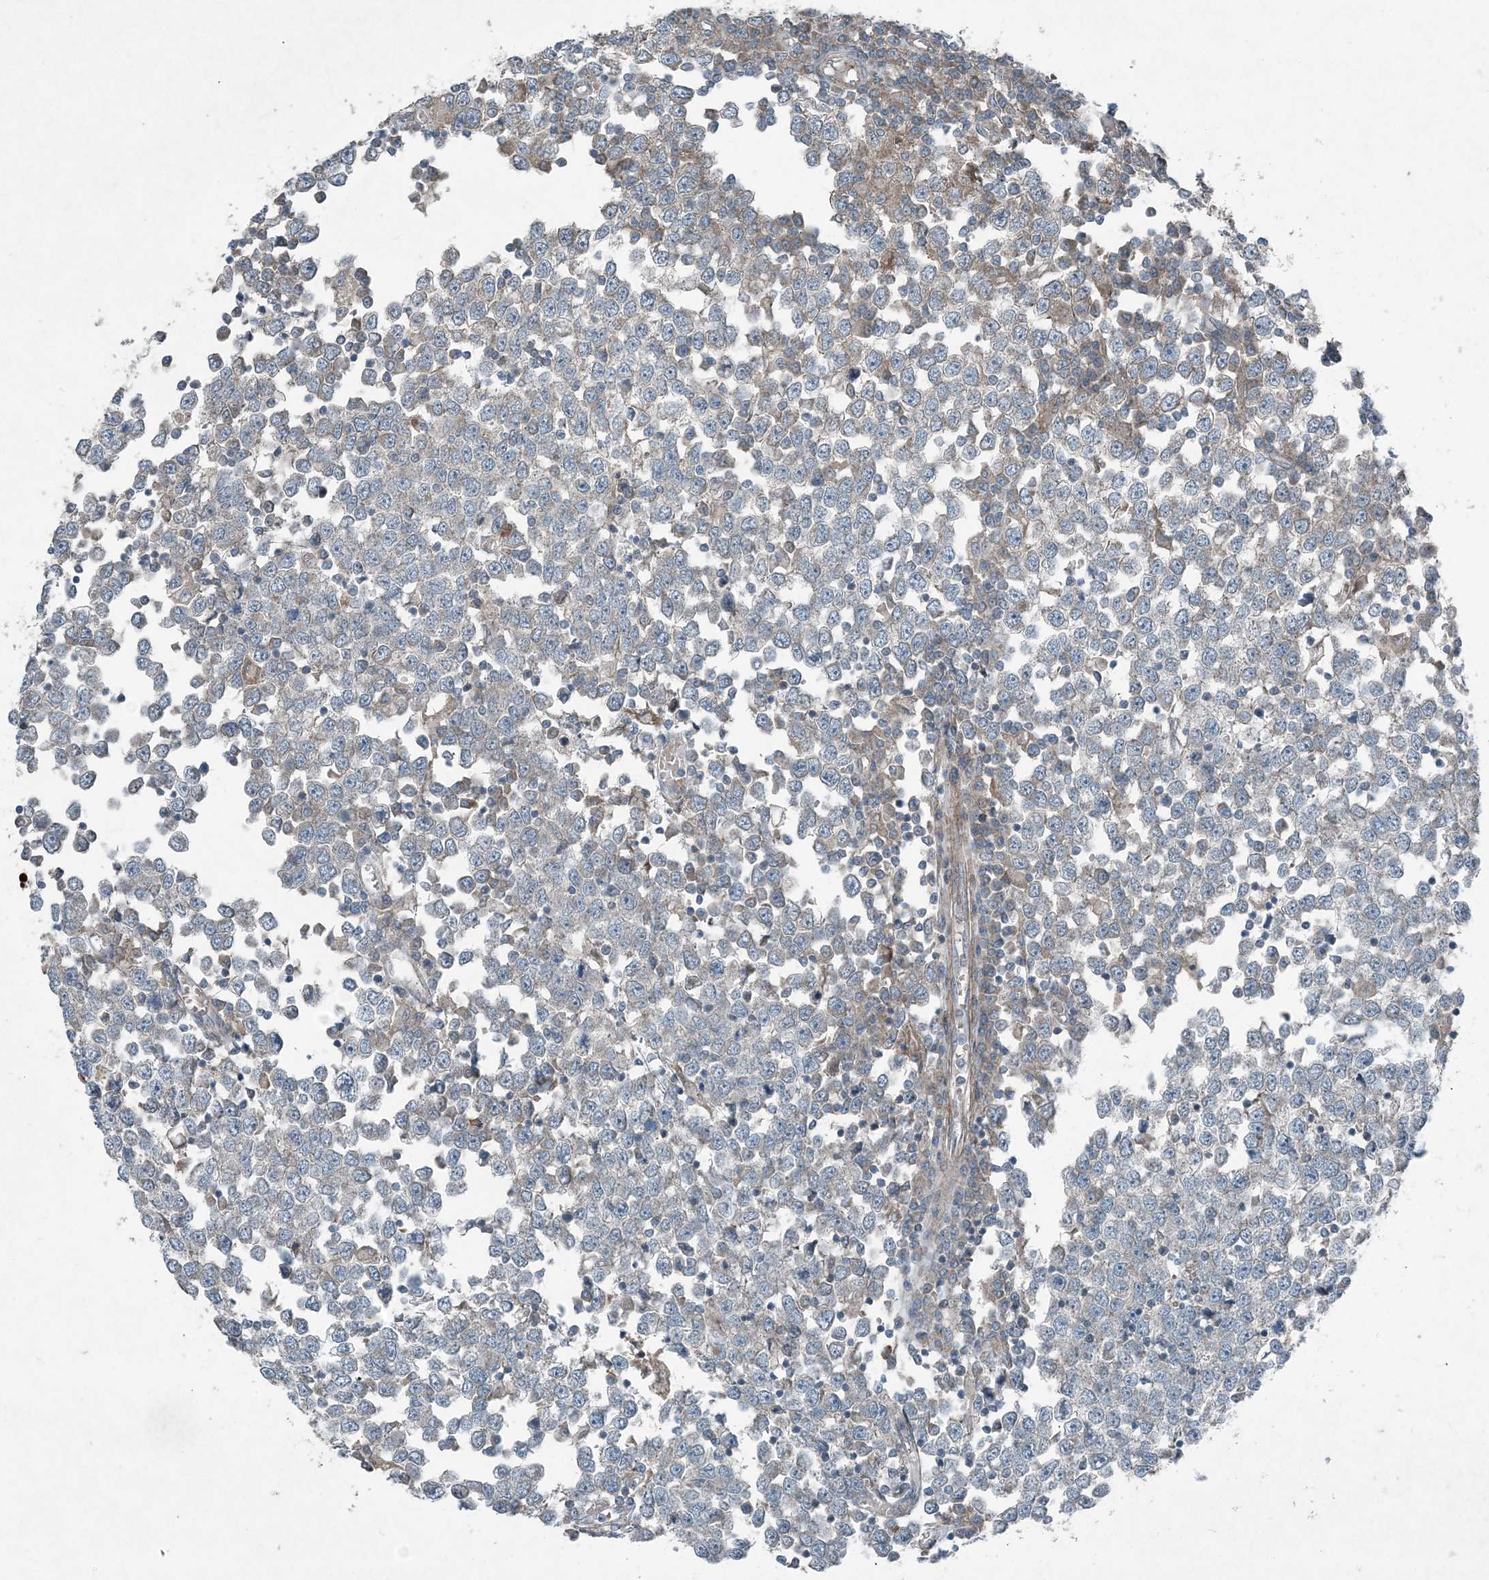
{"staining": {"intensity": "weak", "quantity": "<25%", "location": "cytoplasmic/membranous"}, "tissue": "testis cancer", "cell_type": "Tumor cells", "image_type": "cancer", "snomed": [{"axis": "morphology", "description": "Seminoma, NOS"}, {"axis": "topography", "description": "Testis"}], "caption": "DAB (3,3'-diaminobenzidine) immunohistochemical staining of testis cancer reveals no significant staining in tumor cells.", "gene": "APOM", "patient": {"sex": "male", "age": 65}}